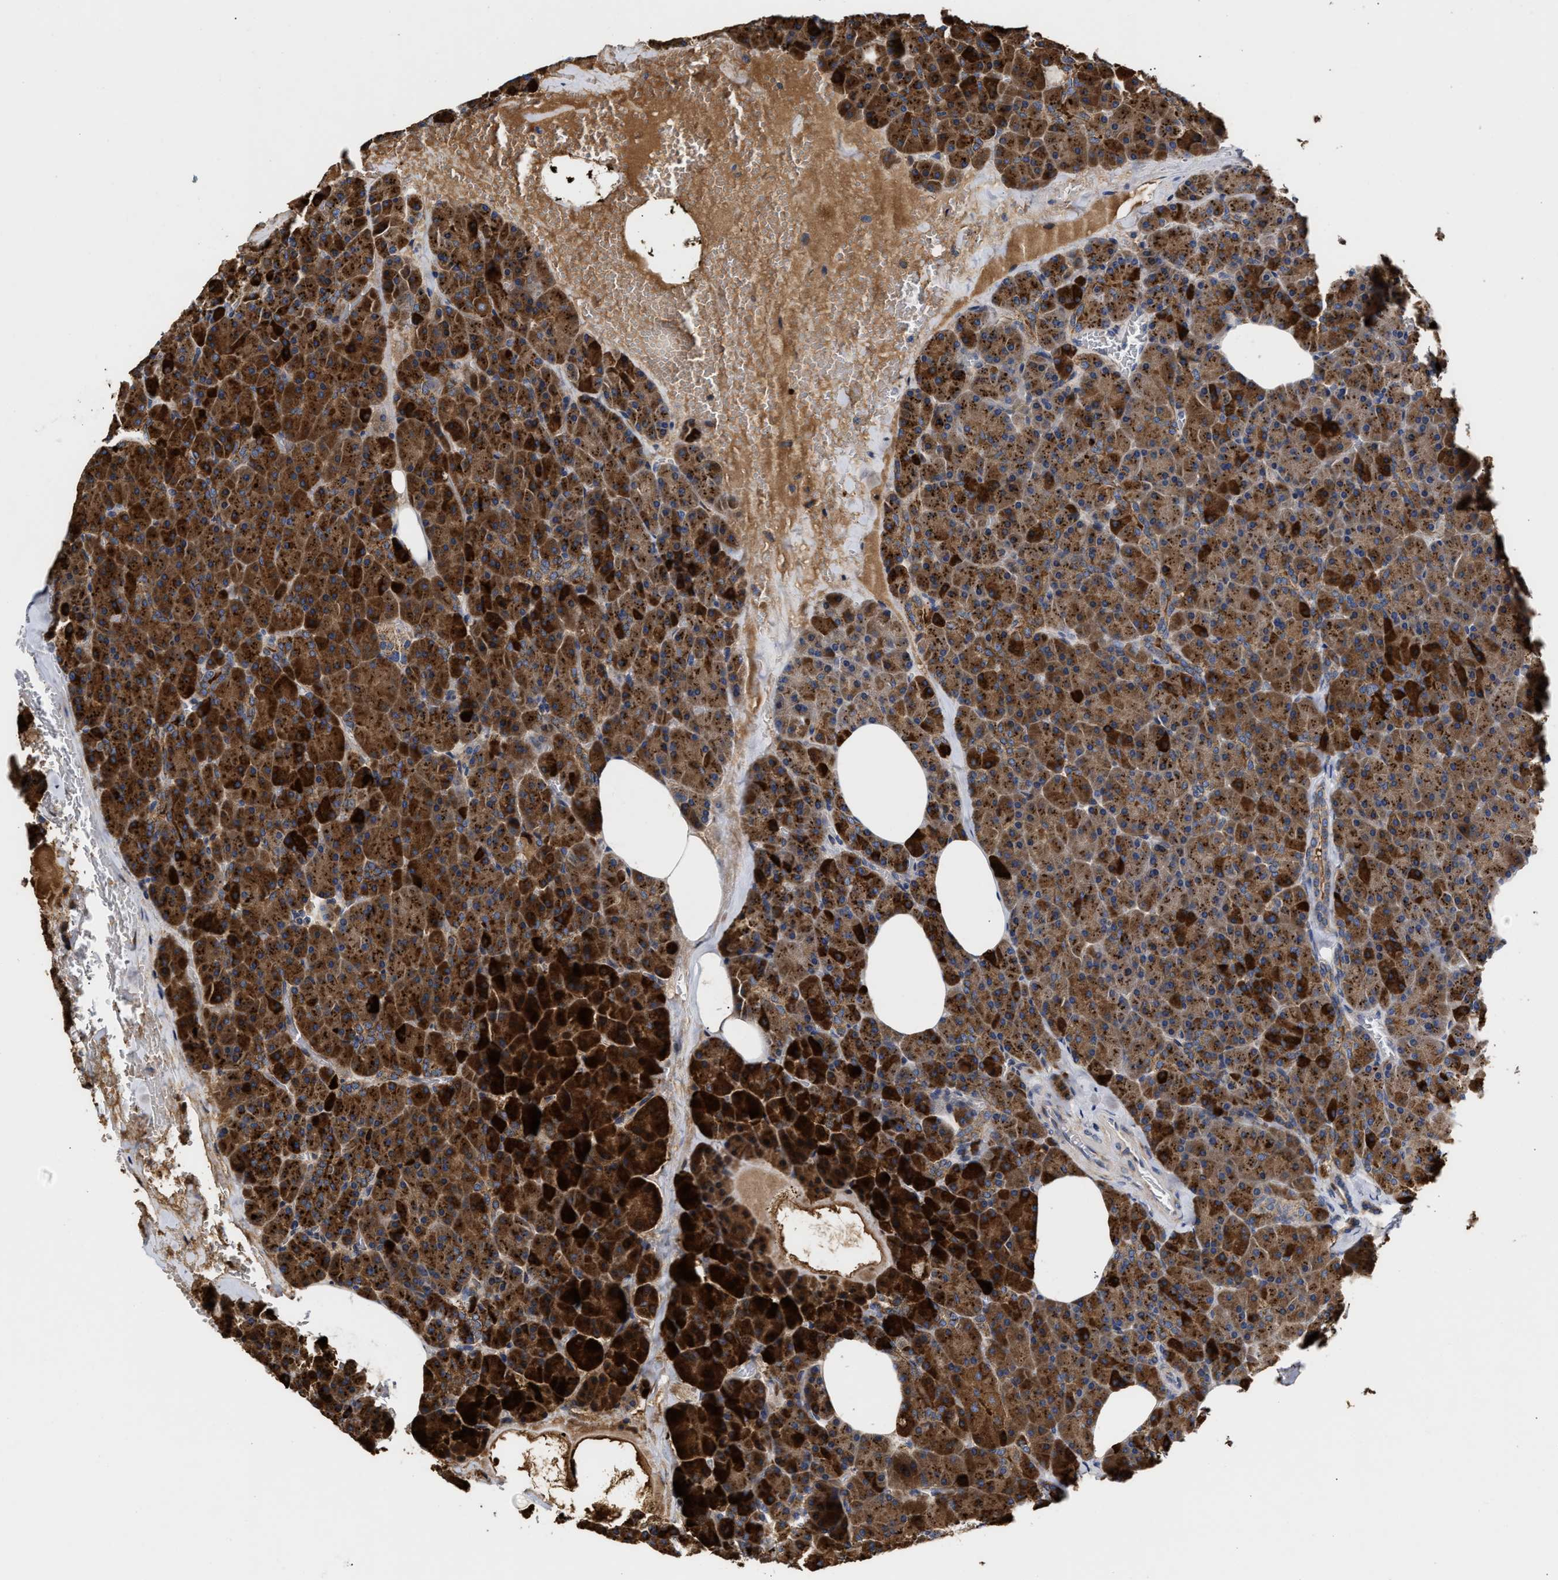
{"staining": {"intensity": "strong", "quantity": ">75%", "location": "cytoplasmic/membranous"}, "tissue": "pancreas", "cell_type": "Exocrine glandular cells", "image_type": "normal", "snomed": [{"axis": "morphology", "description": "Normal tissue, NOS"}, {"axis": "topography", "description": "Pancreas"}], "caption": "Brown immunohistochemical staining in benign pancreas exhibits strong cytoplasmic/membranous positivity in approximately >75% of exocrine glandular cells. The staining was performed using DAB, with brown indicating positive protein expression. Nuclei are stained blue with hematoxylin.", "gene": "MALSU1", "patient": {"sex": "female", "age": 35}}